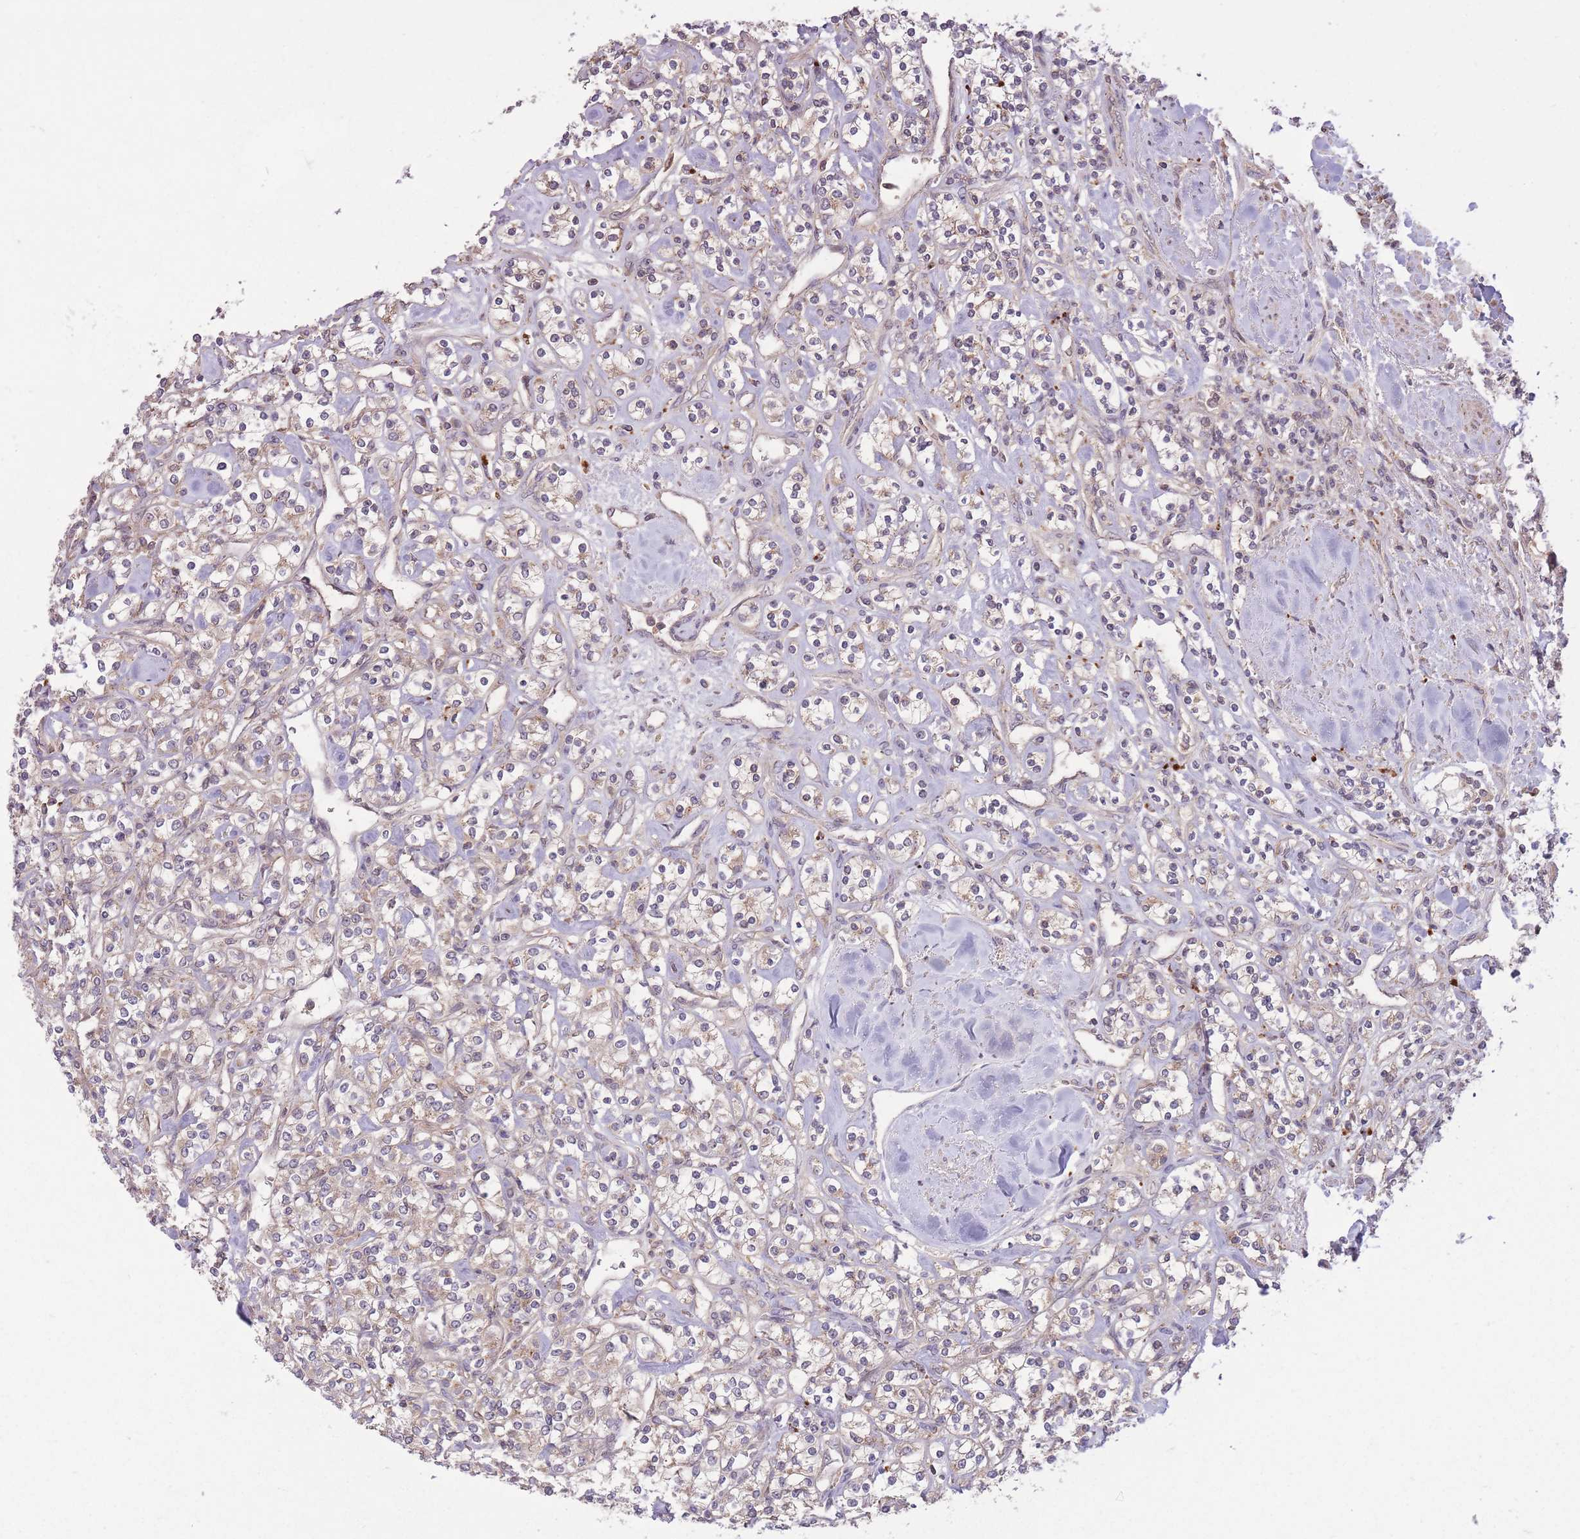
{"staining": {"intensity": "weak", "quantity": "25%-75%", "location": "cytoplasmic/membranous"}, "tissue": "renal cancer", "cell_type": "Tumor cells", "image_type": "cancer", "snomed": [{"axis": "morphology", "description": "Adenocarcinoma, NOS"}, {"axis": "topography", "description": "Kidney"}], "caption": "Renal adenocarcinoma was stained to show a protein in brown. There is low levels of weak cytoplasmic/membranous positivity in about 25%-75% of tumor cells. Nuclei are stained in blue.", "gene": "POLR3F", "patient": {"sex": "male", "age": 77}}